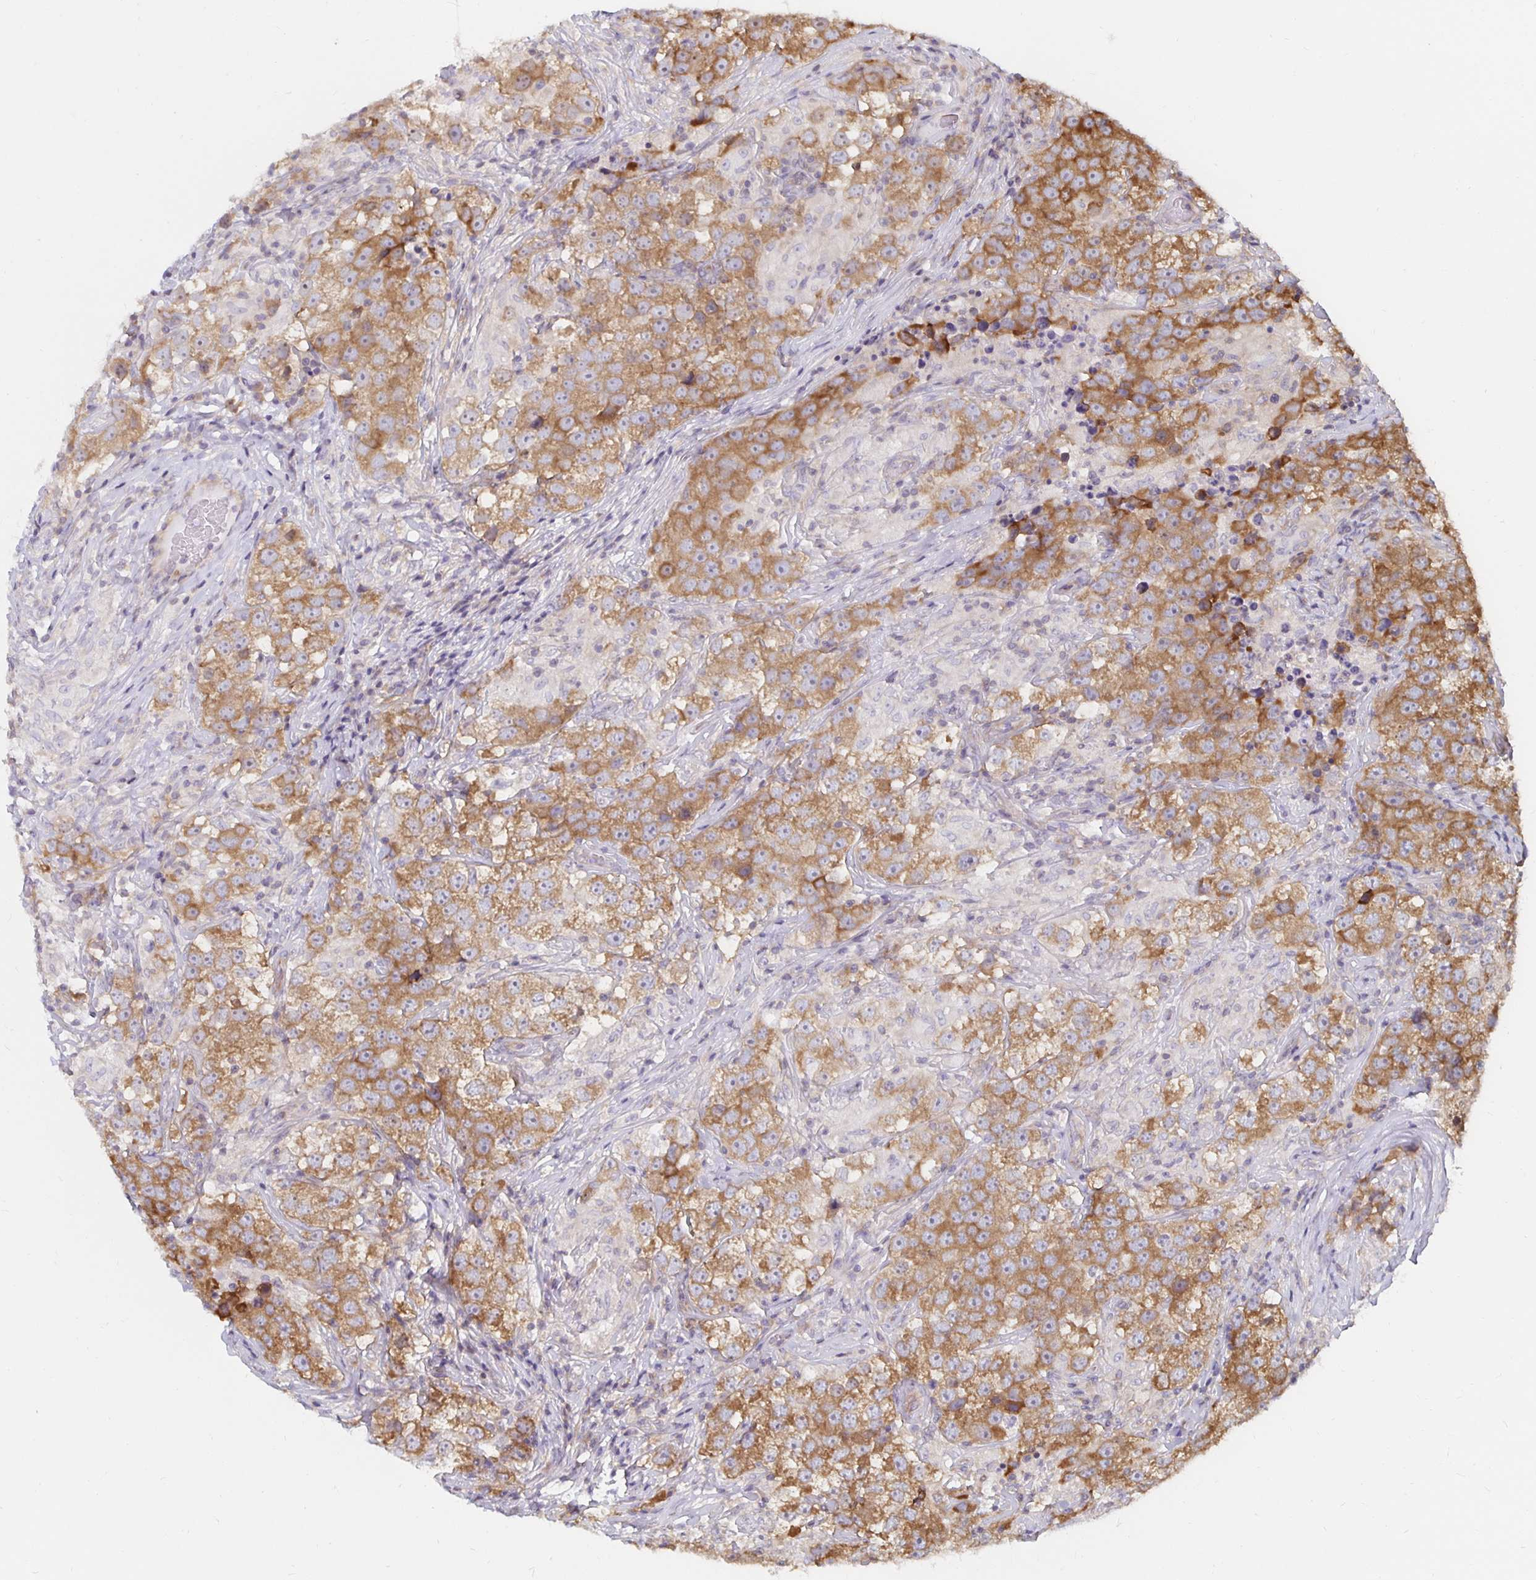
{"staining": {"intensity": "moderate", "quantity": ">75%", "location": "cytoplasmic/membranous"}, "tissue": "testis cancer", "cell_type": "Tumor cells", "image_type": "cancer", "snomed": [{"axis": "morphology", "description": "Seminoma, NOS"}, {"axis": "topography", "description": "Testis"}], "caption": "An image of human testis cancer stained for a protein displays moderate cytoplasmic/membranous brown staining in tumor cells.", "gene": "PDAP1", "patient": {"sex": "male", "age": 46}}